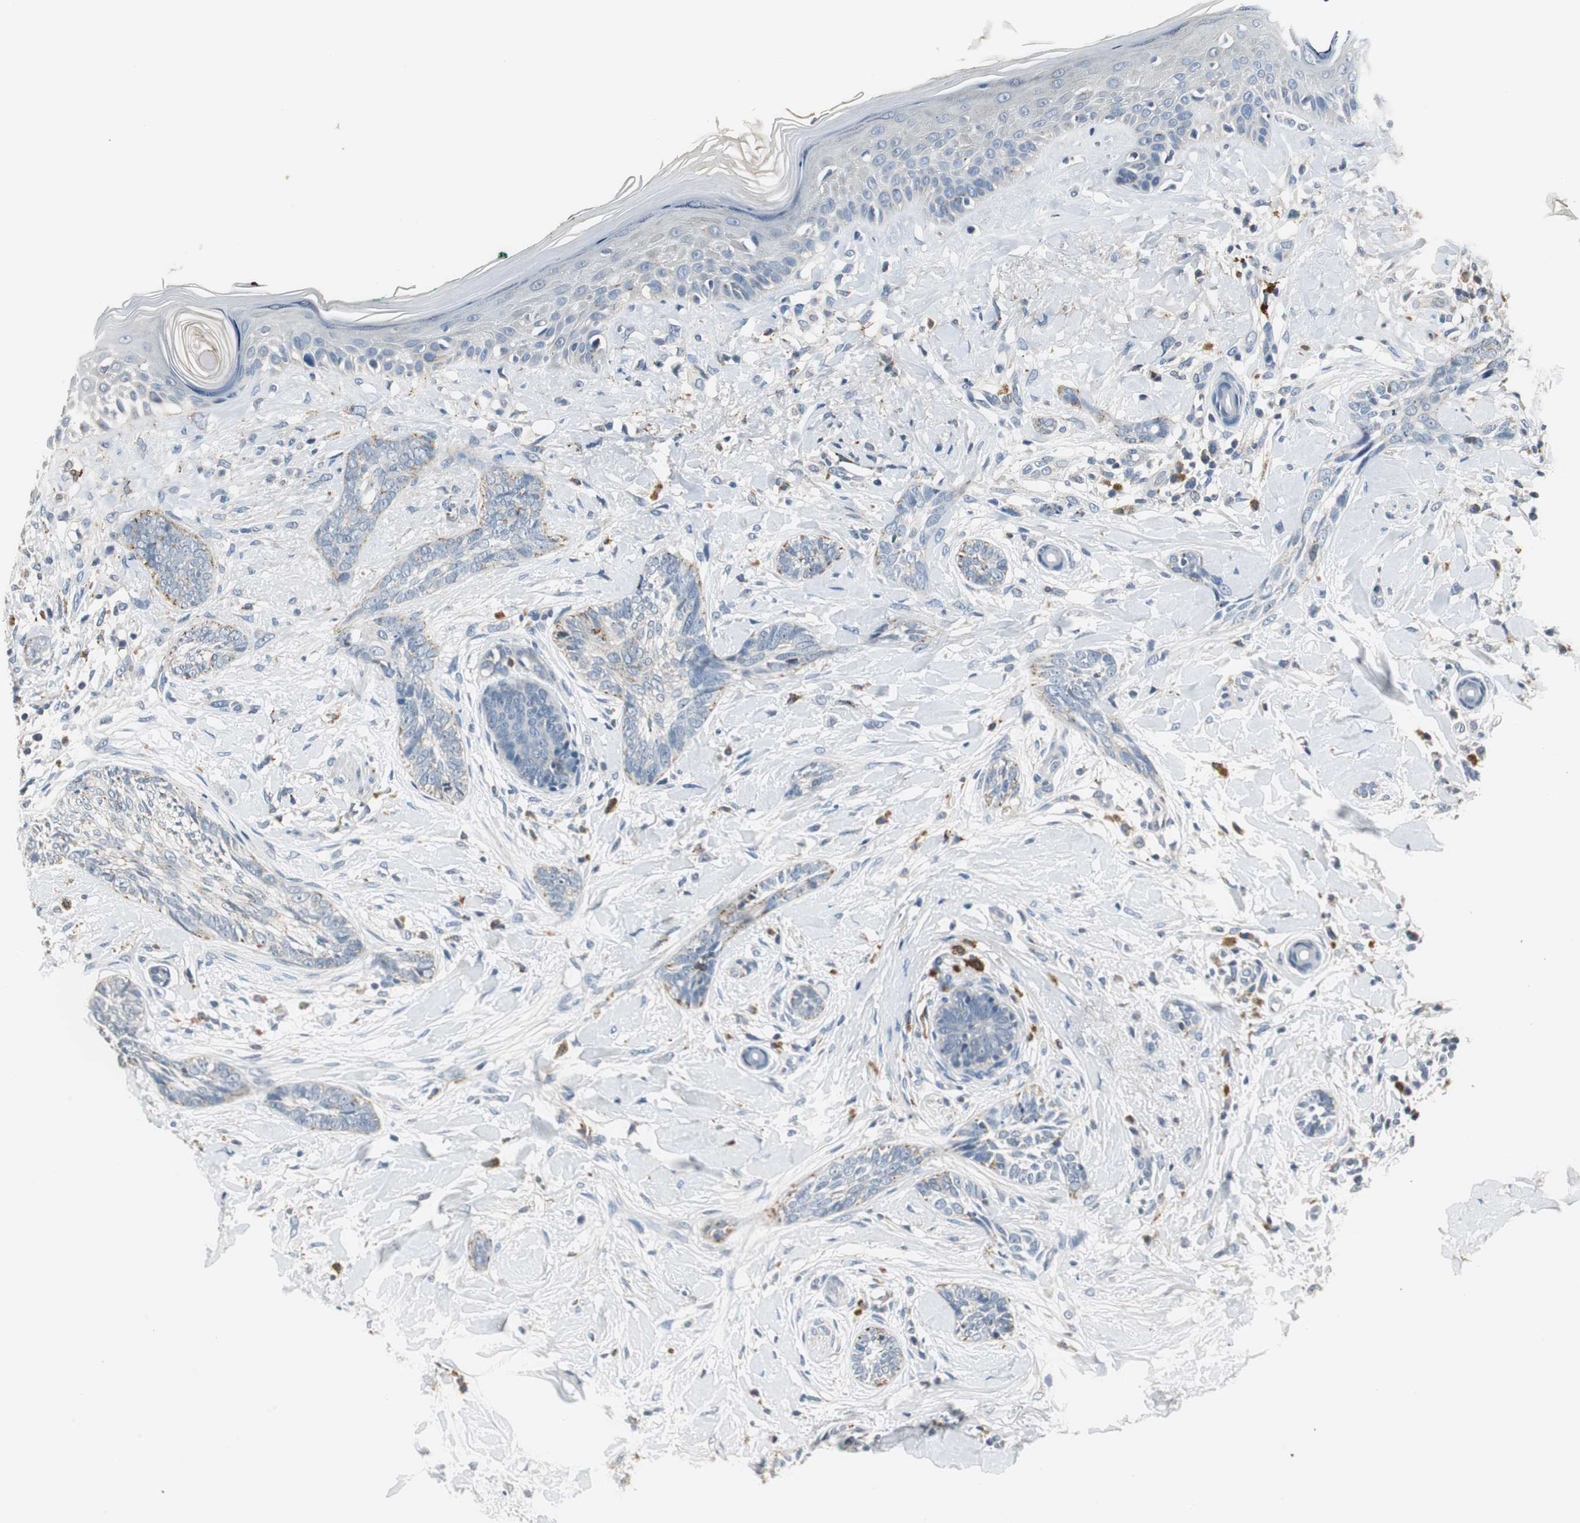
{"staining": {"intensity": "weak", "quantity": "<25%", "location": "cytoplasmic/membranous"}, "tissue": "skin cancer", "cell_type": "Tumor cells", "image_type": "cancer", "snomed": [{"axis": "morphology", "description": "Basal cell carcinoma"}, {"axis": "topography", "description": "Skin"}], "caption": "Immunohistochemical staining of basal cell carcinoma (skin) shows no significant staining in tumor cells. The staining was performed using DAB (3,3'-diaminobenzidine) to visualize the protein expression in brown, while the nuclei were stained in blue with hematoxylin (Magnification: 20x).", "gene": "NIT1", "patient": {"sex": "female", "age": 58}}